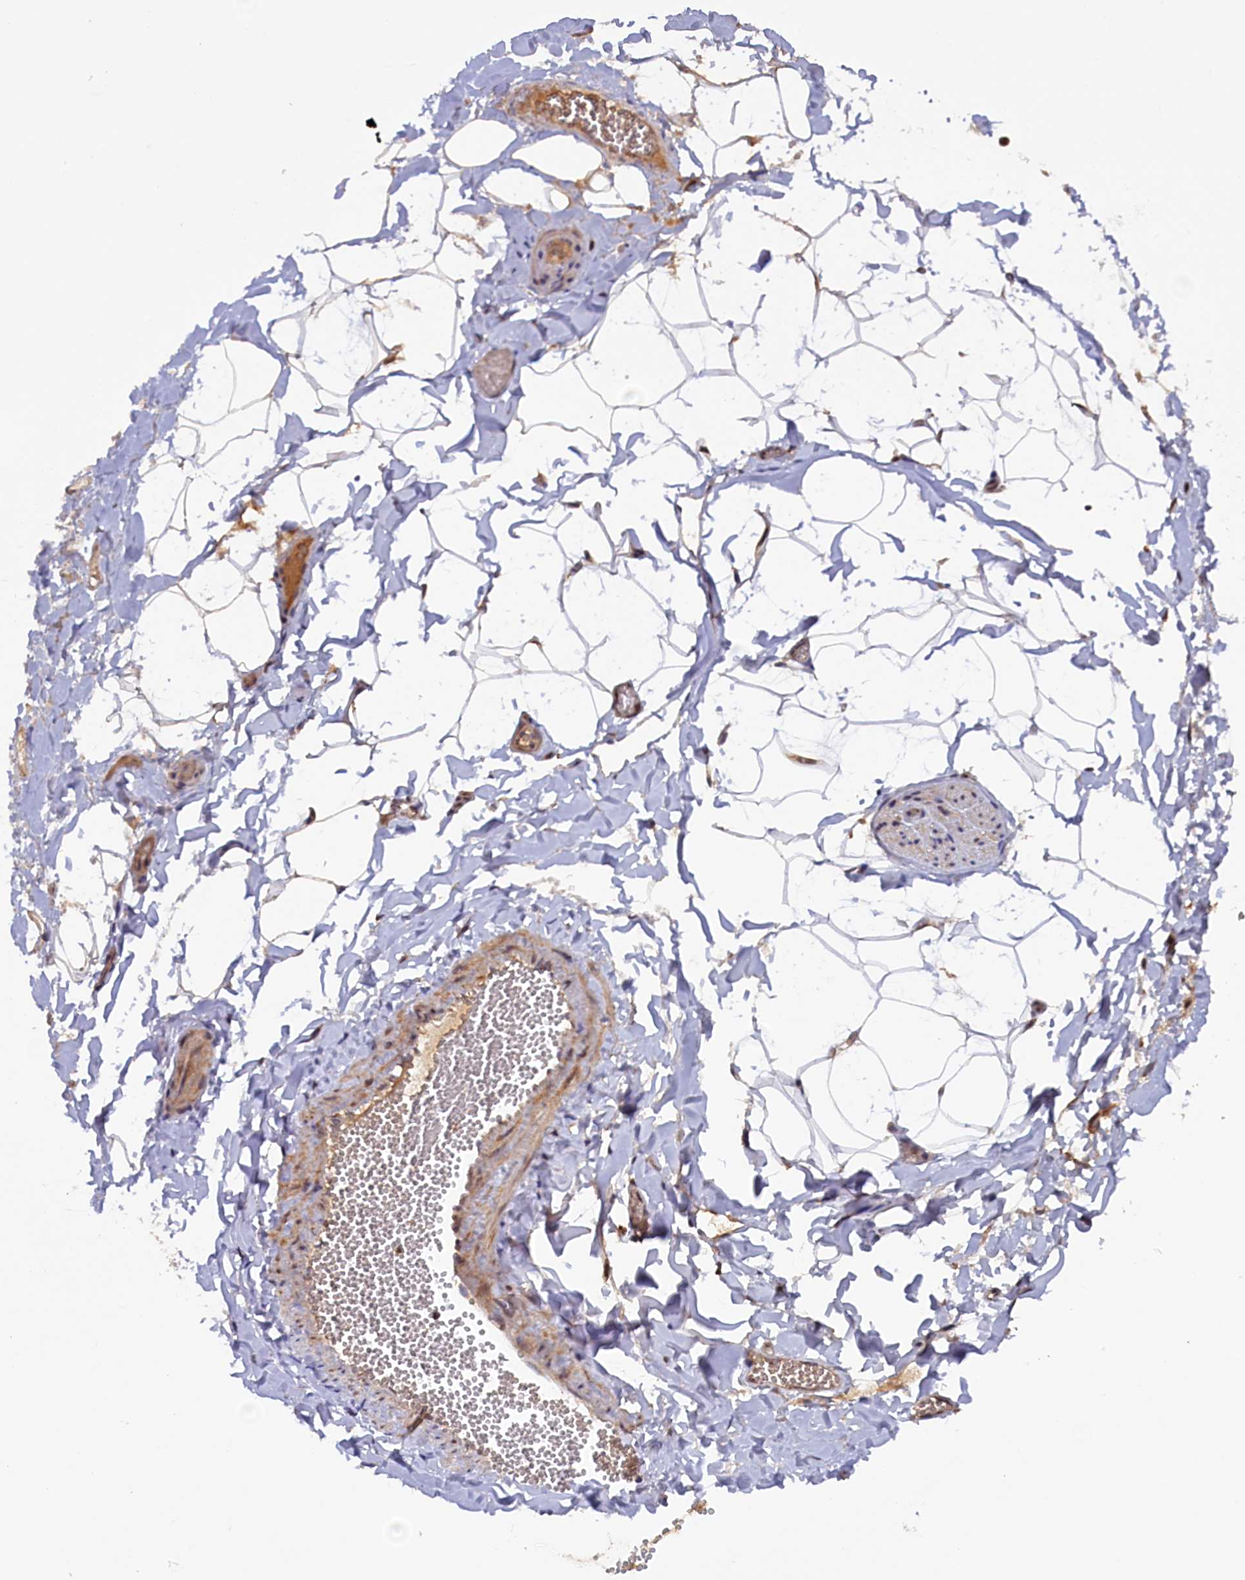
{"staining": {"intensity": "moderate", "quantity": ">75%", "location": "cytoplasmic/membranous"}, "tissue": "adipose tissue", "cell_type": "Adipocytes", "image_type": "normal", "snomed": [{"axis": "morphology", "description": "Normal tissue, NOS"}, {"axis": "topography", "description": "Gallbladder"}, {"axis": "topography", "description": "Peripheral nerve tissue"}], "caption": "Brown immunohistochemical staining in unremarkable adipose tissue shows moderate cytoplasmic/membranous expression in about >75% of adipocytes. (brown staining indicates protein expression, while blue staining denotes nuclei).", "gene": "DUS3L", "patient": {"sex": "male", "age": 38}}